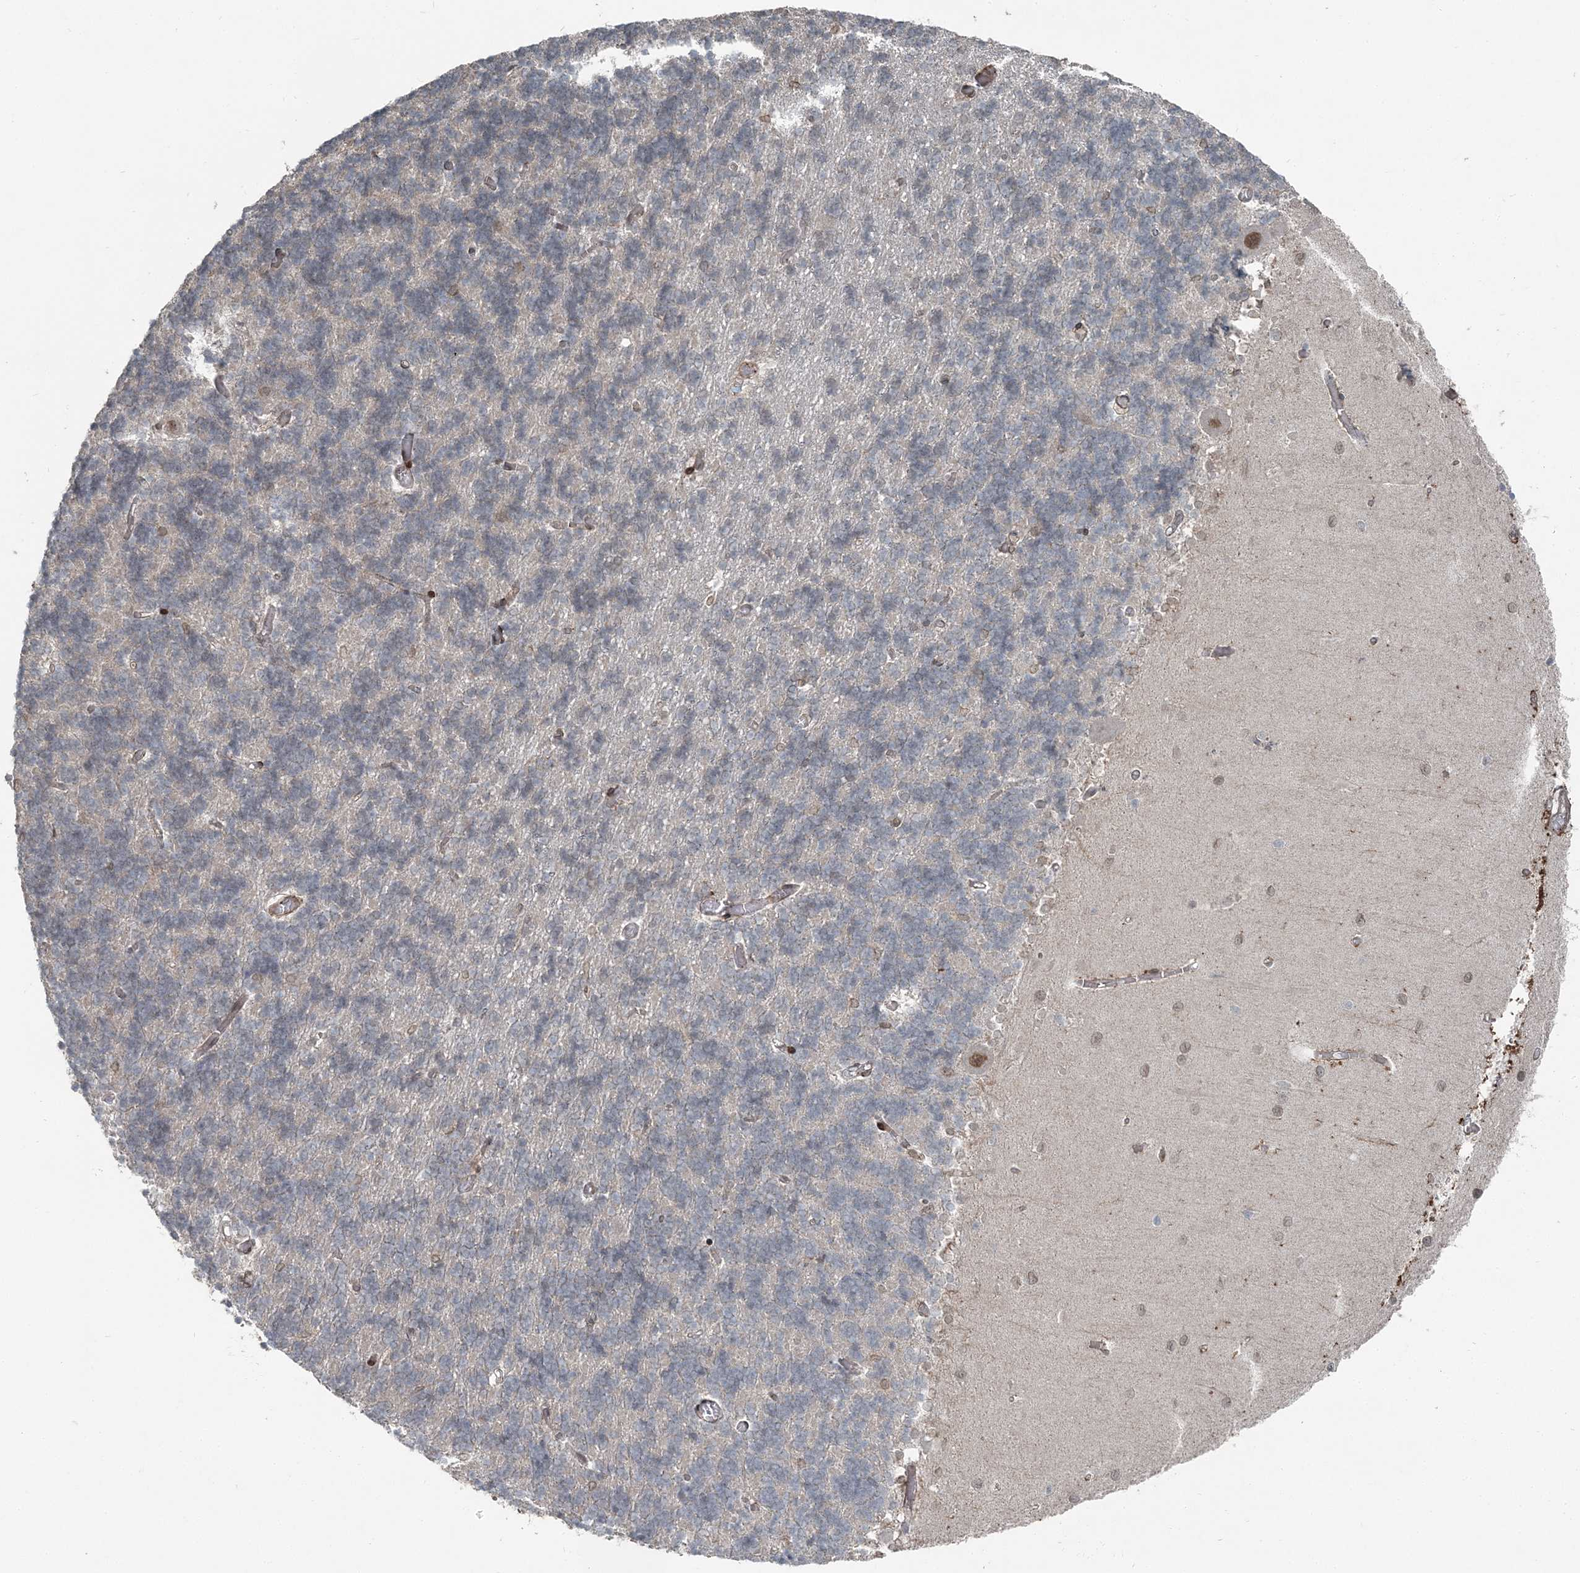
{"staining": {"intensity": "negative", "quantity": "none", "location": "none"}, "tissue": "cerebellum", "cell_type": "Cells in granular layer", "image_type": "normal", "snomed": [{"axis": "morphology", "description": "Normal tissue, NOS"}, {"axis": "topography", "description": "Cerebellum"}], "caption": "Immunohistochemistry image of unremarkable cerebellum: human cerebellum stained with DAB (3,3'-diaminobenzidine) exhibits no significant protein positivity in cells in granular layer.", "gene": "FBXL17", "patient": {"sex": "male", "age": 37}}